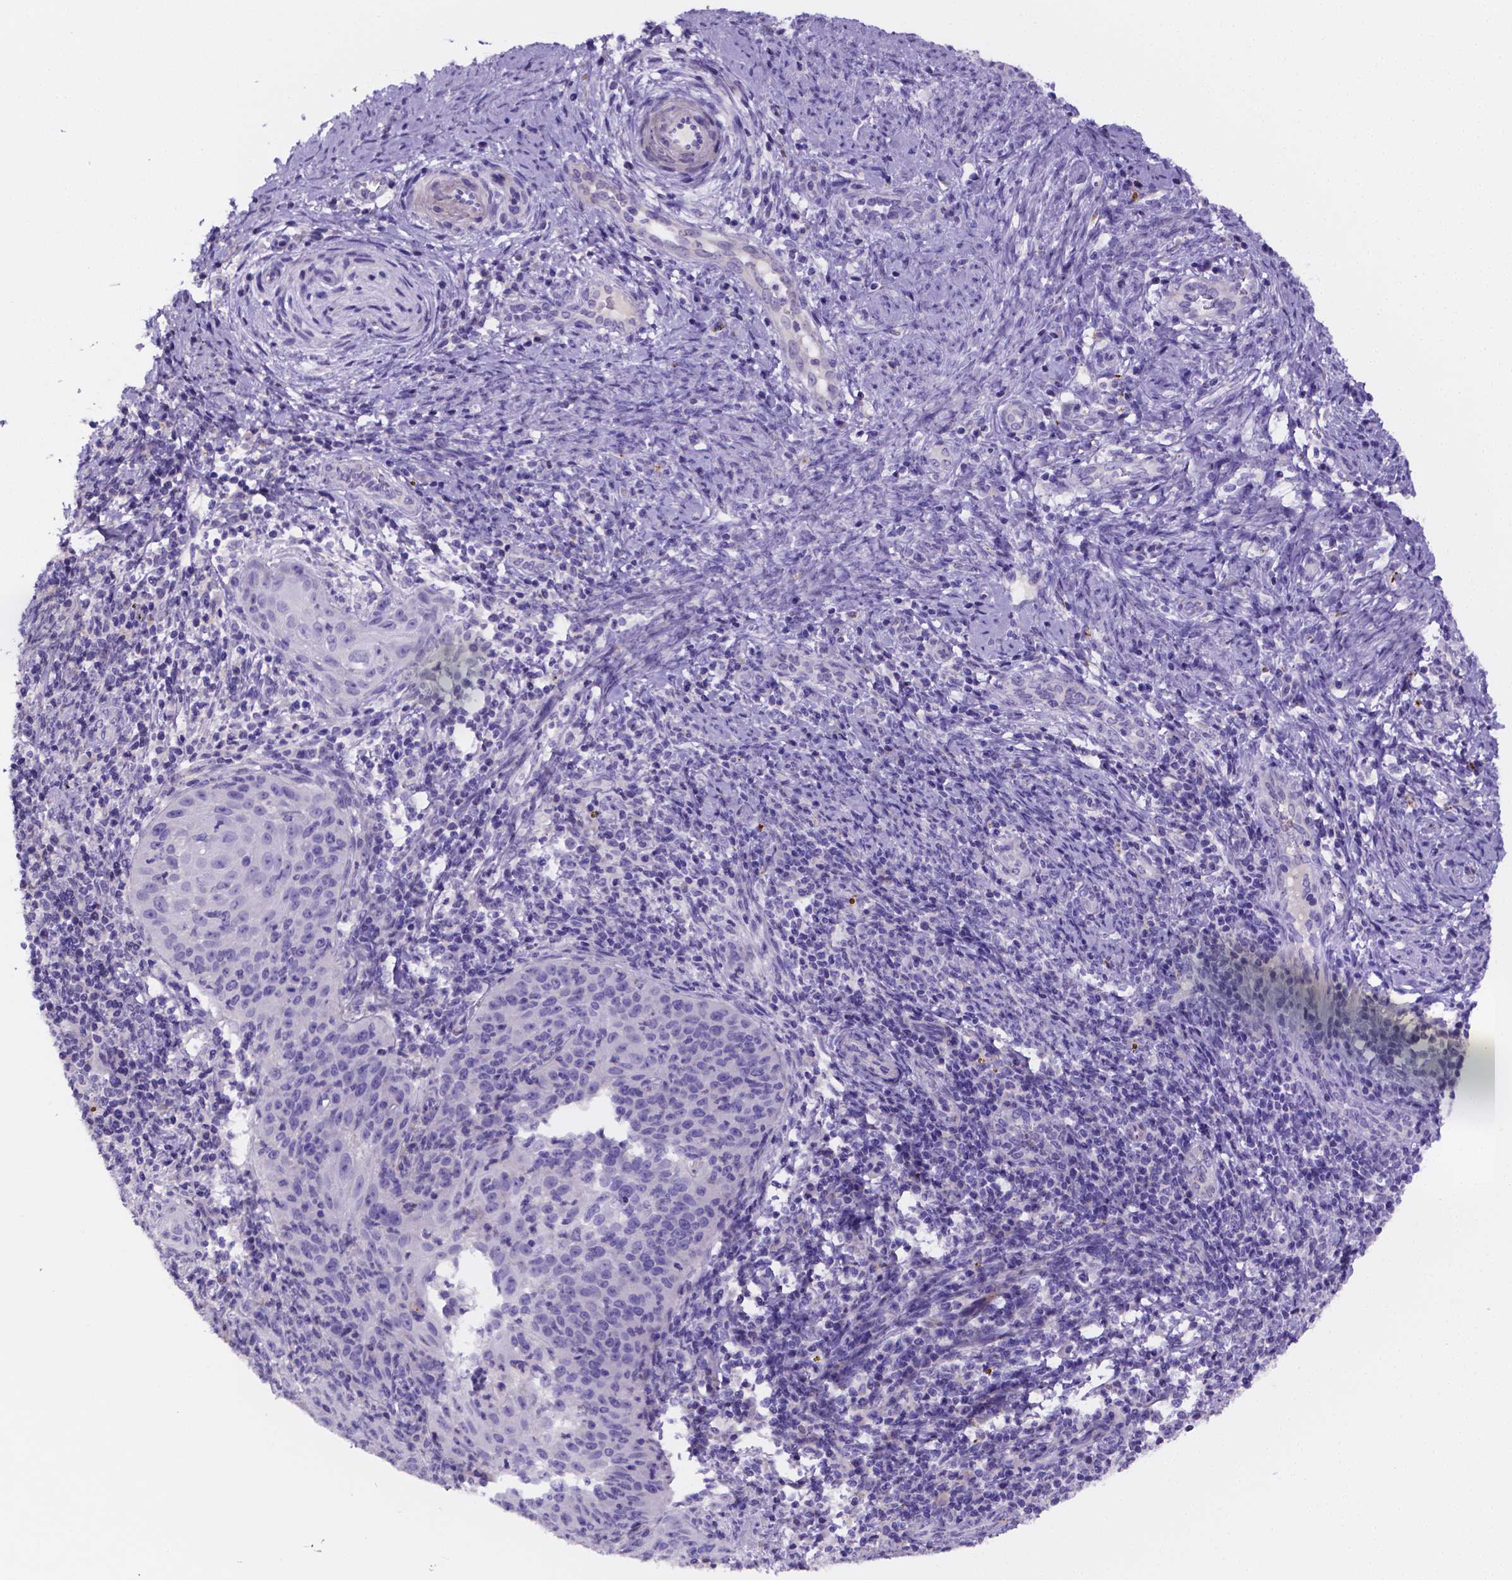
{"staining": {"intensity": "negative", "quantity": "none", "location": "none"}, "tissue": "cervical cancer", "cell_type": "Tumor cells", "image_type": "cancer", "snomed": [{"axis": "morphology", "description": "Squamous cell carcinoma, NOS"}, {"axis": "topography", "description": "Cervix"}], "caption": "High power microscopy image of an IHC histopathology image of cervical squamous cell carcinoma, revealing no significant expression in tumor cells.", "gene": "NRGN", "patient": {"sex": "female", "age": 30}}